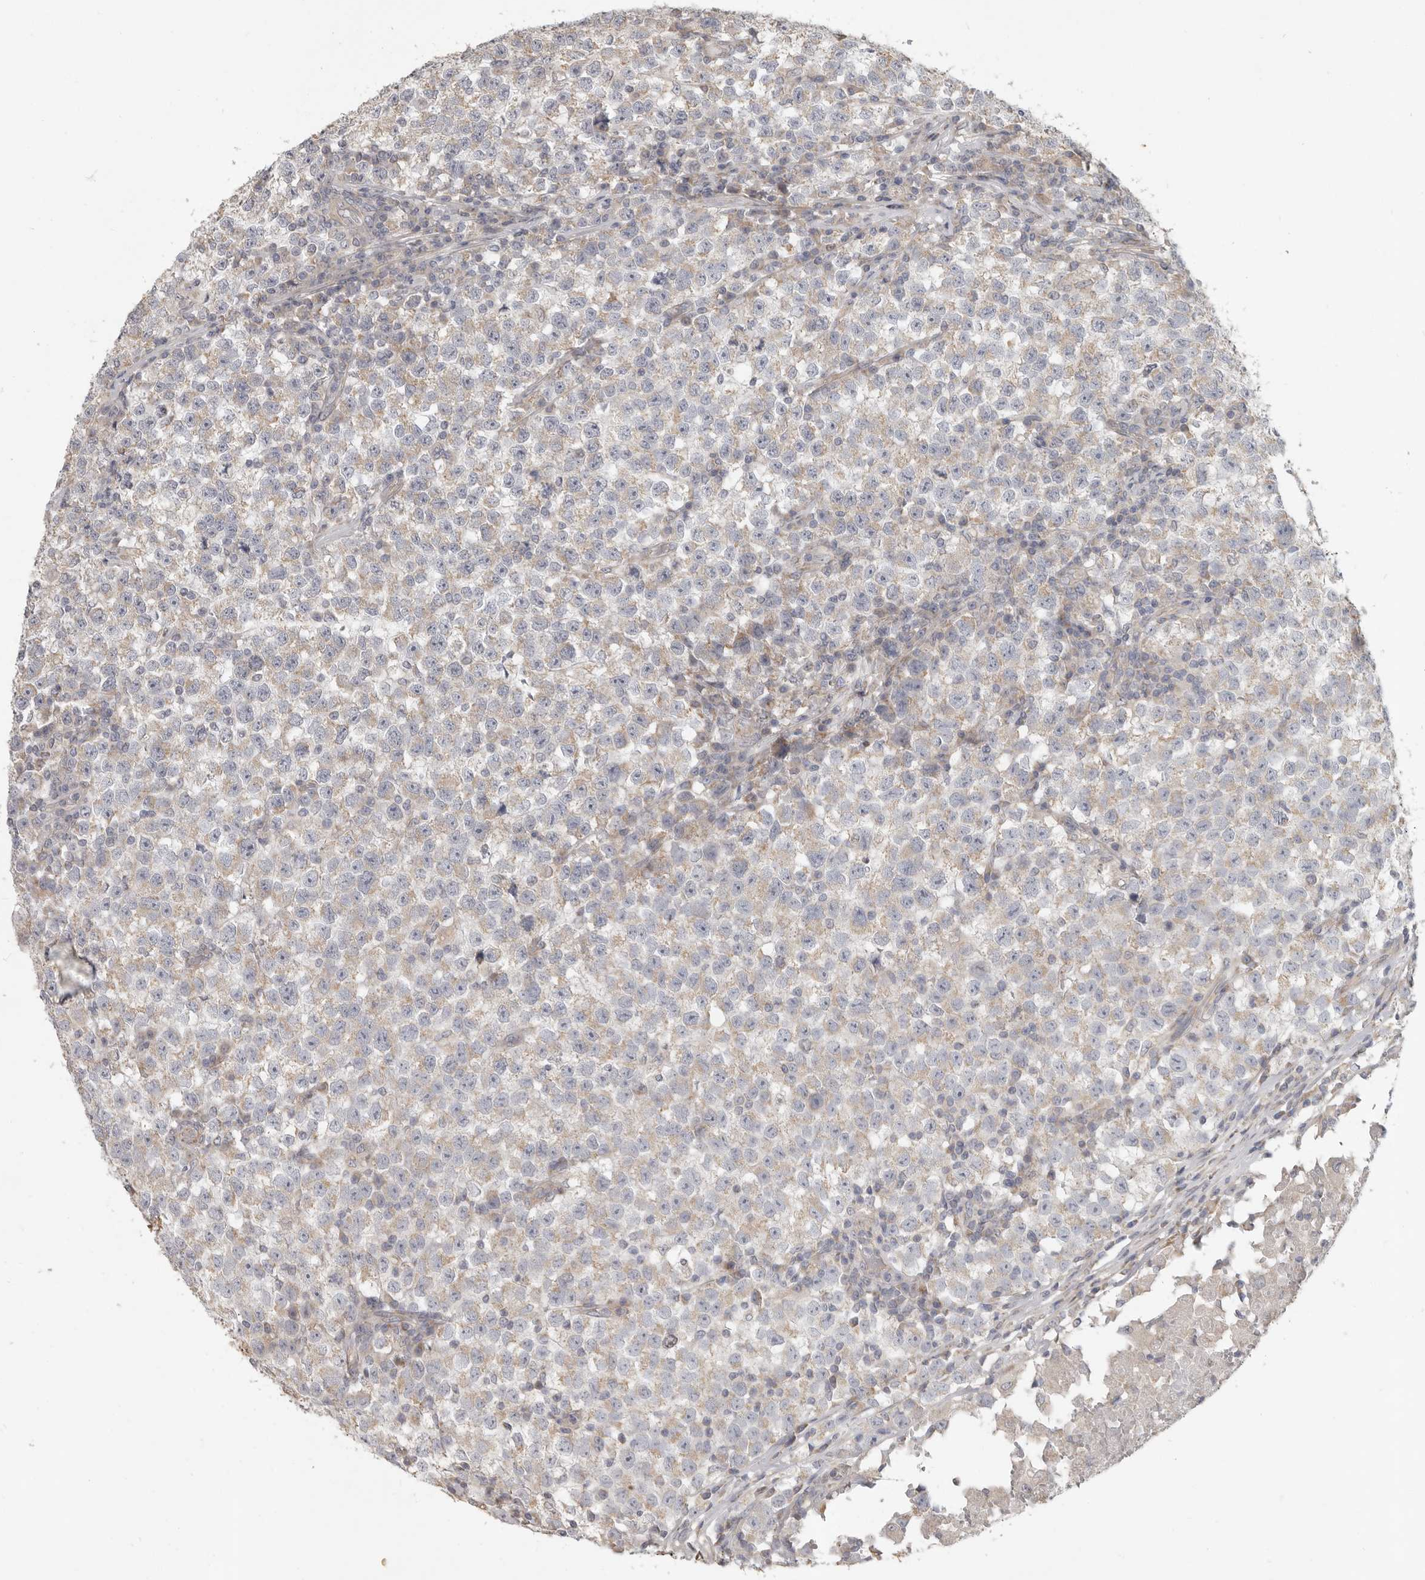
{"staining": {"intensity": "weak", "quantity": "25%-75%", "location": "cytoplasmic/membranous"}, "tissue": "testis cancer", "cell_type": "Tumor cells", "image_type": "cancer", "snomed": [{"axis": "morphology", "description": "Seminoma, NOS"}, {"axis": "topography", "description": "Testis"}], "caption": "Tumor cells demonstrate low levels of weak cytoplasmic/membranous positivity in about 25%-75% of cells in testis cancer.", "gene": "UNK", "patient": {"sex": "male", "age": 22}}